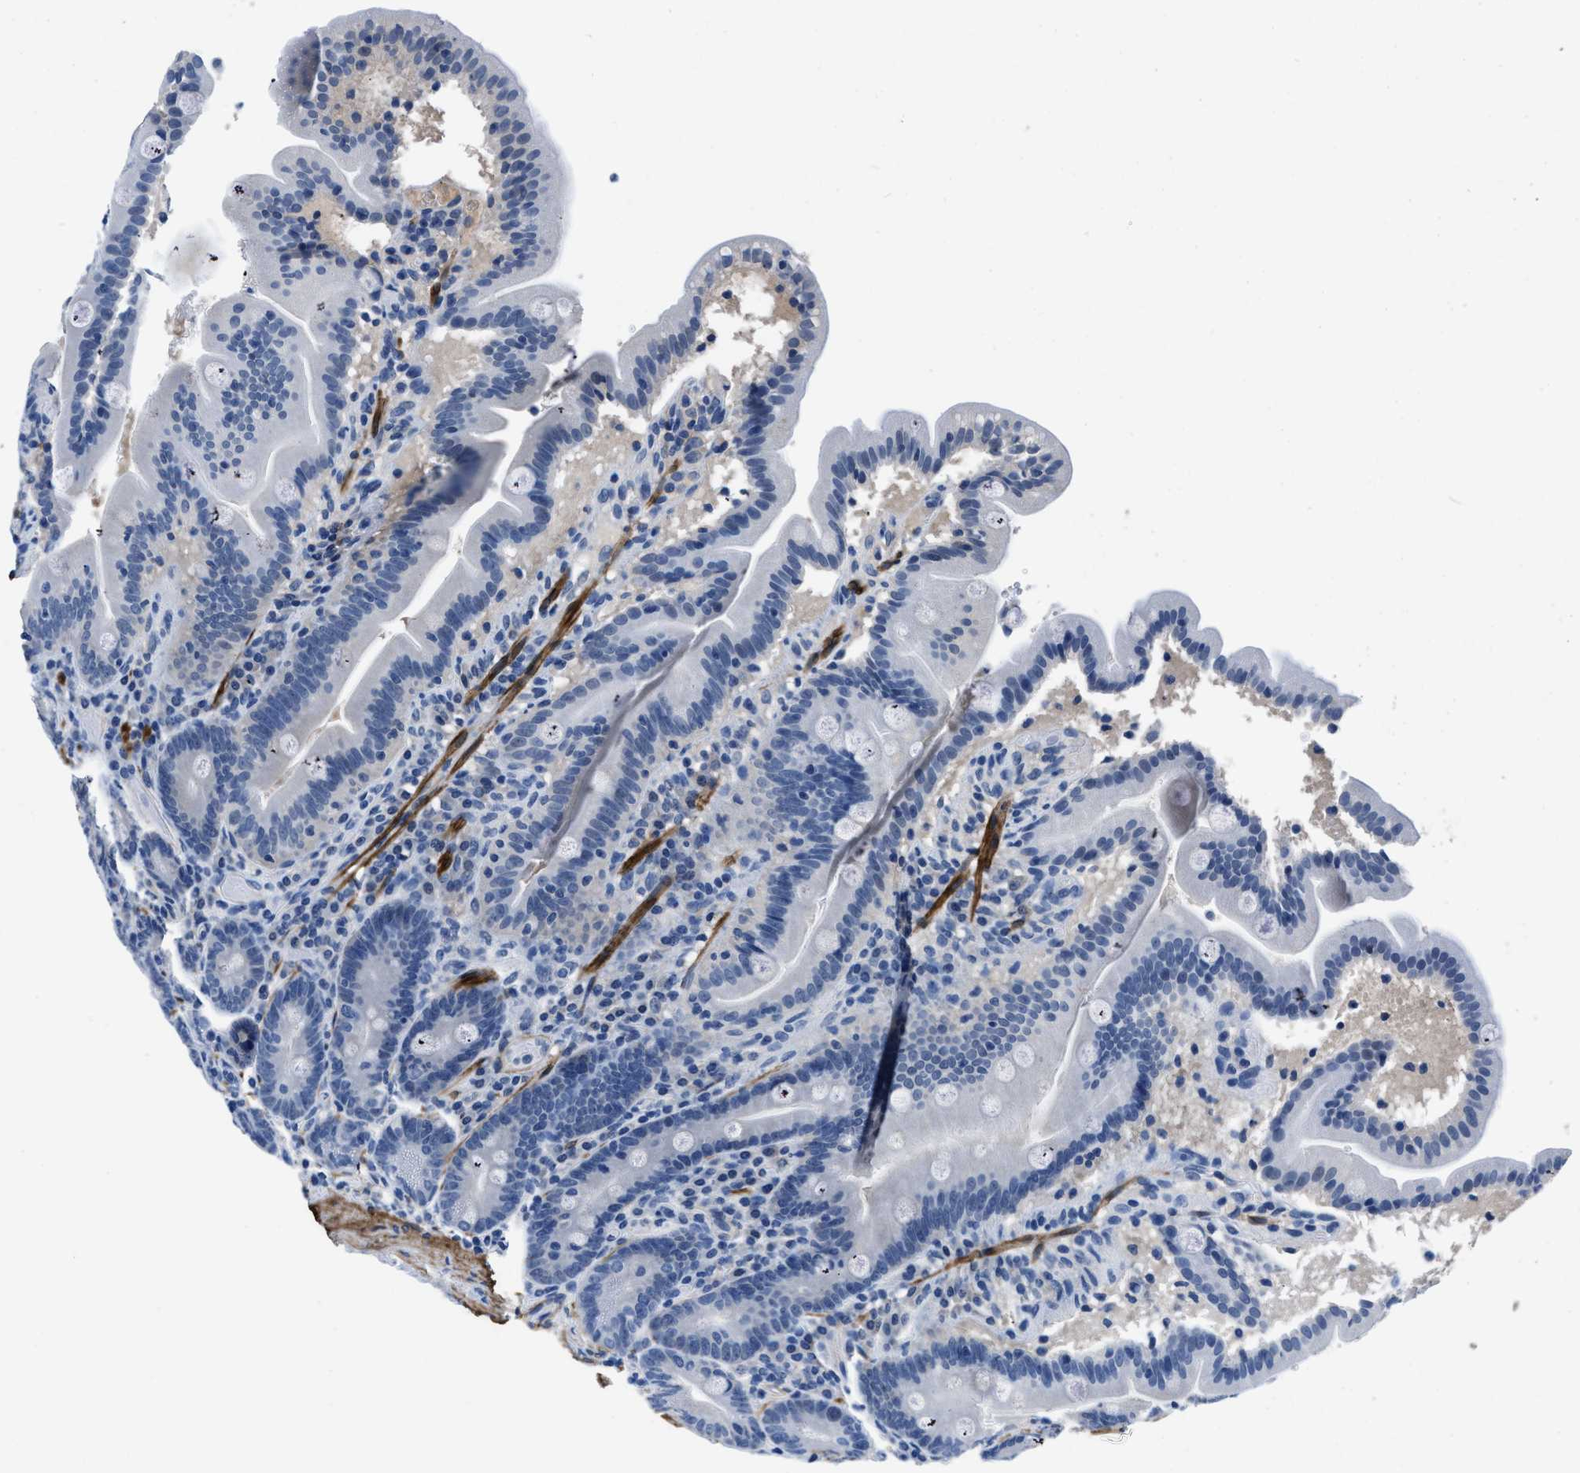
{"staining": {"intensity": "negative", "quantity": "none", "location": "none"}, "tissue": "duodenum", "cell_type": "Glandular cells", "image_type": "normal", "snomed": [{"axis": "morphology", "description": "Normal tissue, NOS"}, {"axis": "topography", "description": "Duodenum"}], "caption": "Immunohistochemical staining of normal duodenum displays no significant expression in glandular cells.", "gene": "LANCL2", "patient": {"sex": "male", "age": 54}}